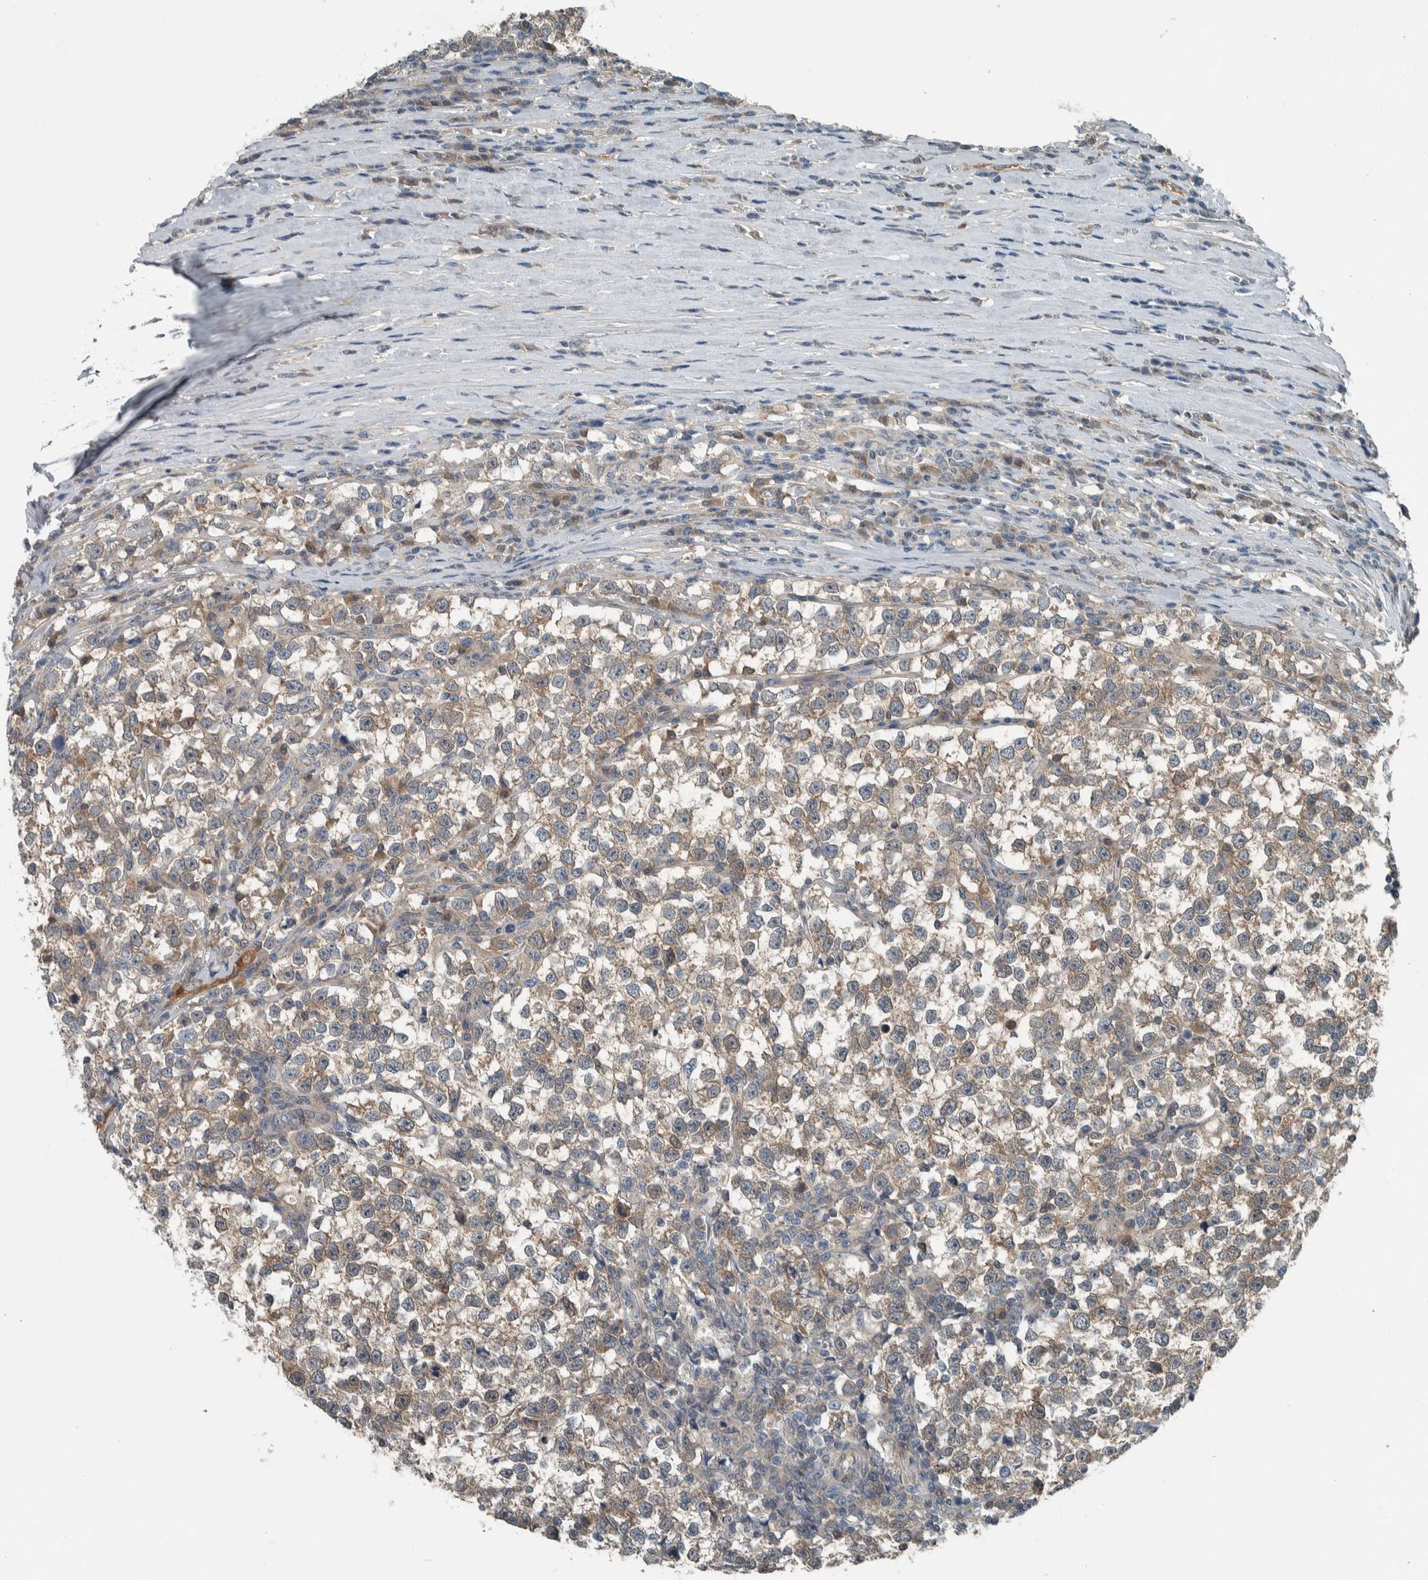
{"staining": {"intensity": "weak", "quantity": "25%-75%", "location": "cytoplasmic/membranous"}, "tissue": "testis cancer", "cell_type": "Tumor cells", "image_type": "cancer", "snomed": [{"axis": "morphology", "description": "Normal tissue, NOS"}, {"axis": "morphology", "description": "Seminoma, NOS"}, {"axis": "topography", "description": "Testis"}], "caption": "Testis cancer was stained to show a protein in brown. There is low levels of weak cytoplasmic/membranous staining in about 25%-75% of tumor cells. (DAB (3,3'-diaminobenzidine) IHC with brightfield microscopy, high magnification).", "gene": "ALAD", "patient": {"sex": "male", "age": 43}}